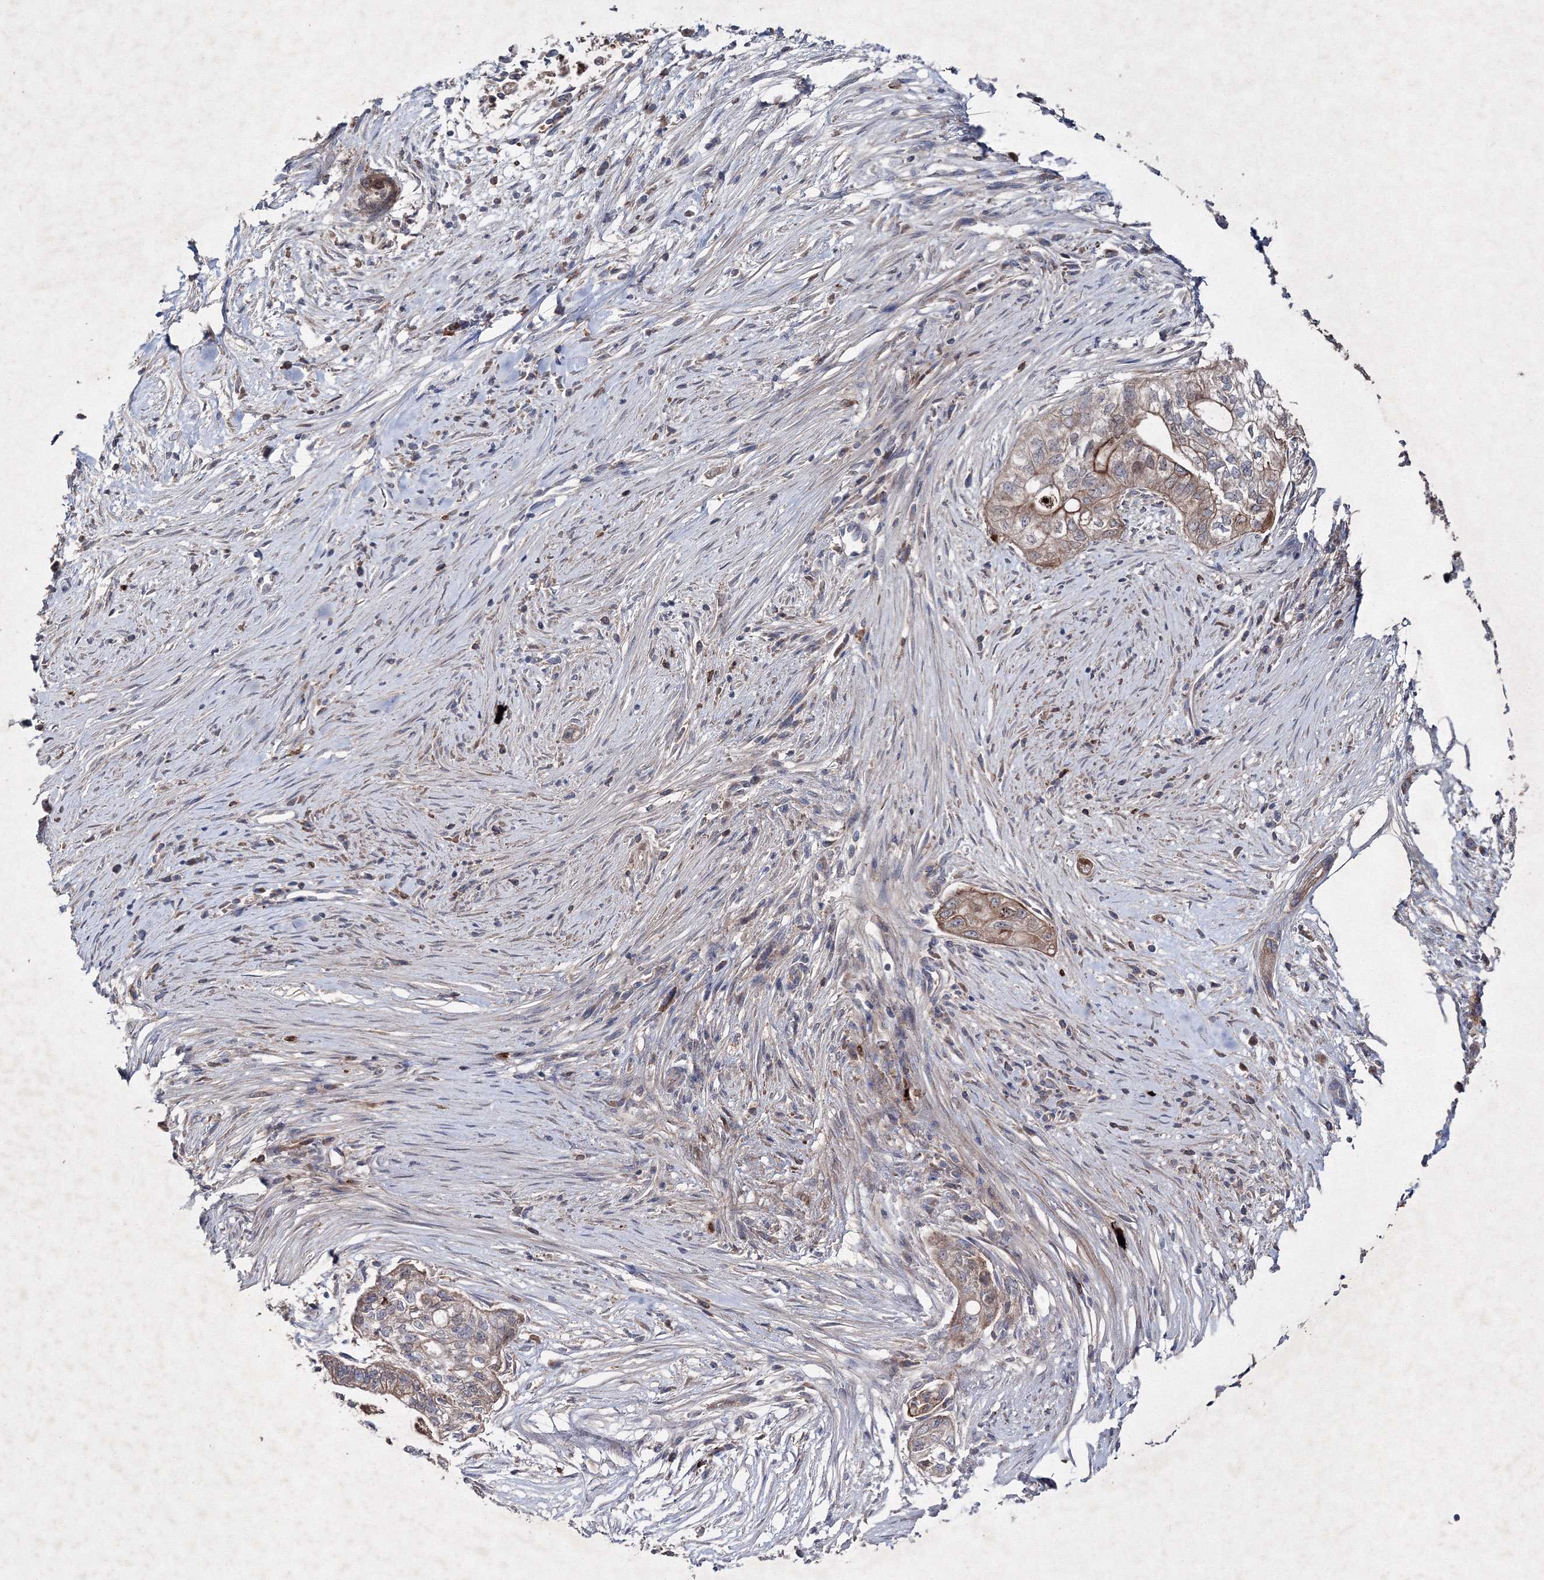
{"staining": {"intensity": "moderate", "quantity": "25%-75%", "location": "cytoplasmic/membranous"}, "tissue": "pancreatic cancer", "cell_type": "Tumor cells", "image_type": "cancer", "snomed": [{"axis": "morphology", "description": "Adenocarcinoma, NOS"}, {"axis": "topography", "description": "Pancreas"}], "caption": "Protein staining of pancreatic cancer (adenocarcinoma) tissue demonstrates moderate cytoplasmic/membranous expression in about 25%-75% of tumor cells. Nuclei are stained in blue.", "gene": "GFM1", "patient": {"sex": "male", "age": 72}}